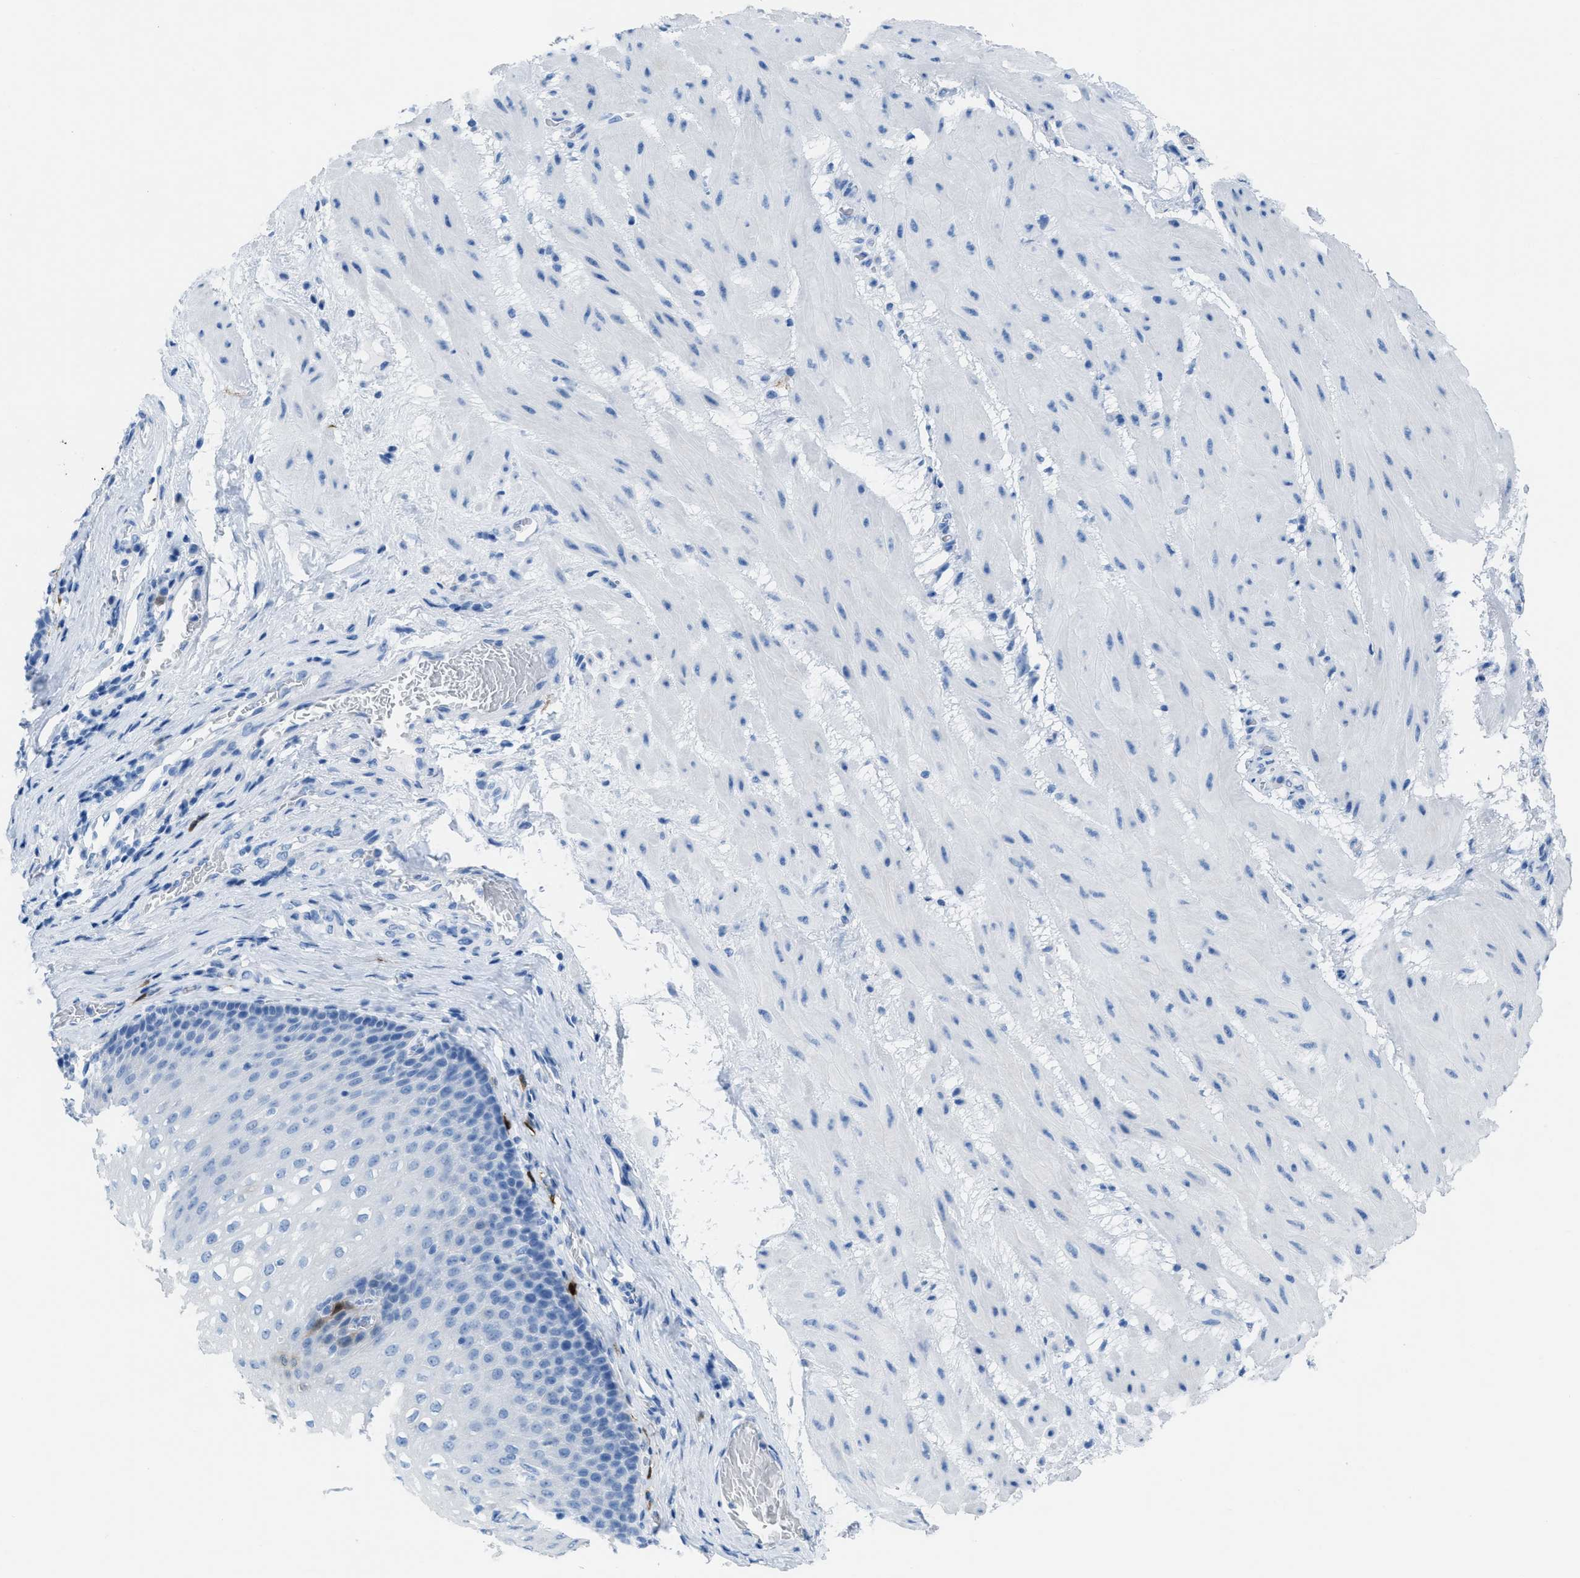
{"staining": {"intensity": "weak", "quantity": "<25%", "location": "cytoplasmic/membranous"}, "tissue": "esophagus", "cell_type": "Squamous epithelial cells", "image_type": "normal", "snomed": [{"axis": "morphology", "description": "Normal tissue, NOS"}, {"axis": "topography", "description": "Esophagus"}], "caption": "High magnification brightfield microscopy of benign esophagus stained with DAB (brown) and counterstained with hematoxylin (blue): squamous epithelial cells show no significant staining. Brightfield microscopy of immunohistochemistry (IHC) stained with DAB (3,3'-diaminobenzidine) (brown) and hematoxylin (blue), captured at high magnification.", "gene": "CDKN2A", "patient": {"sex": "male", "age": 48}}